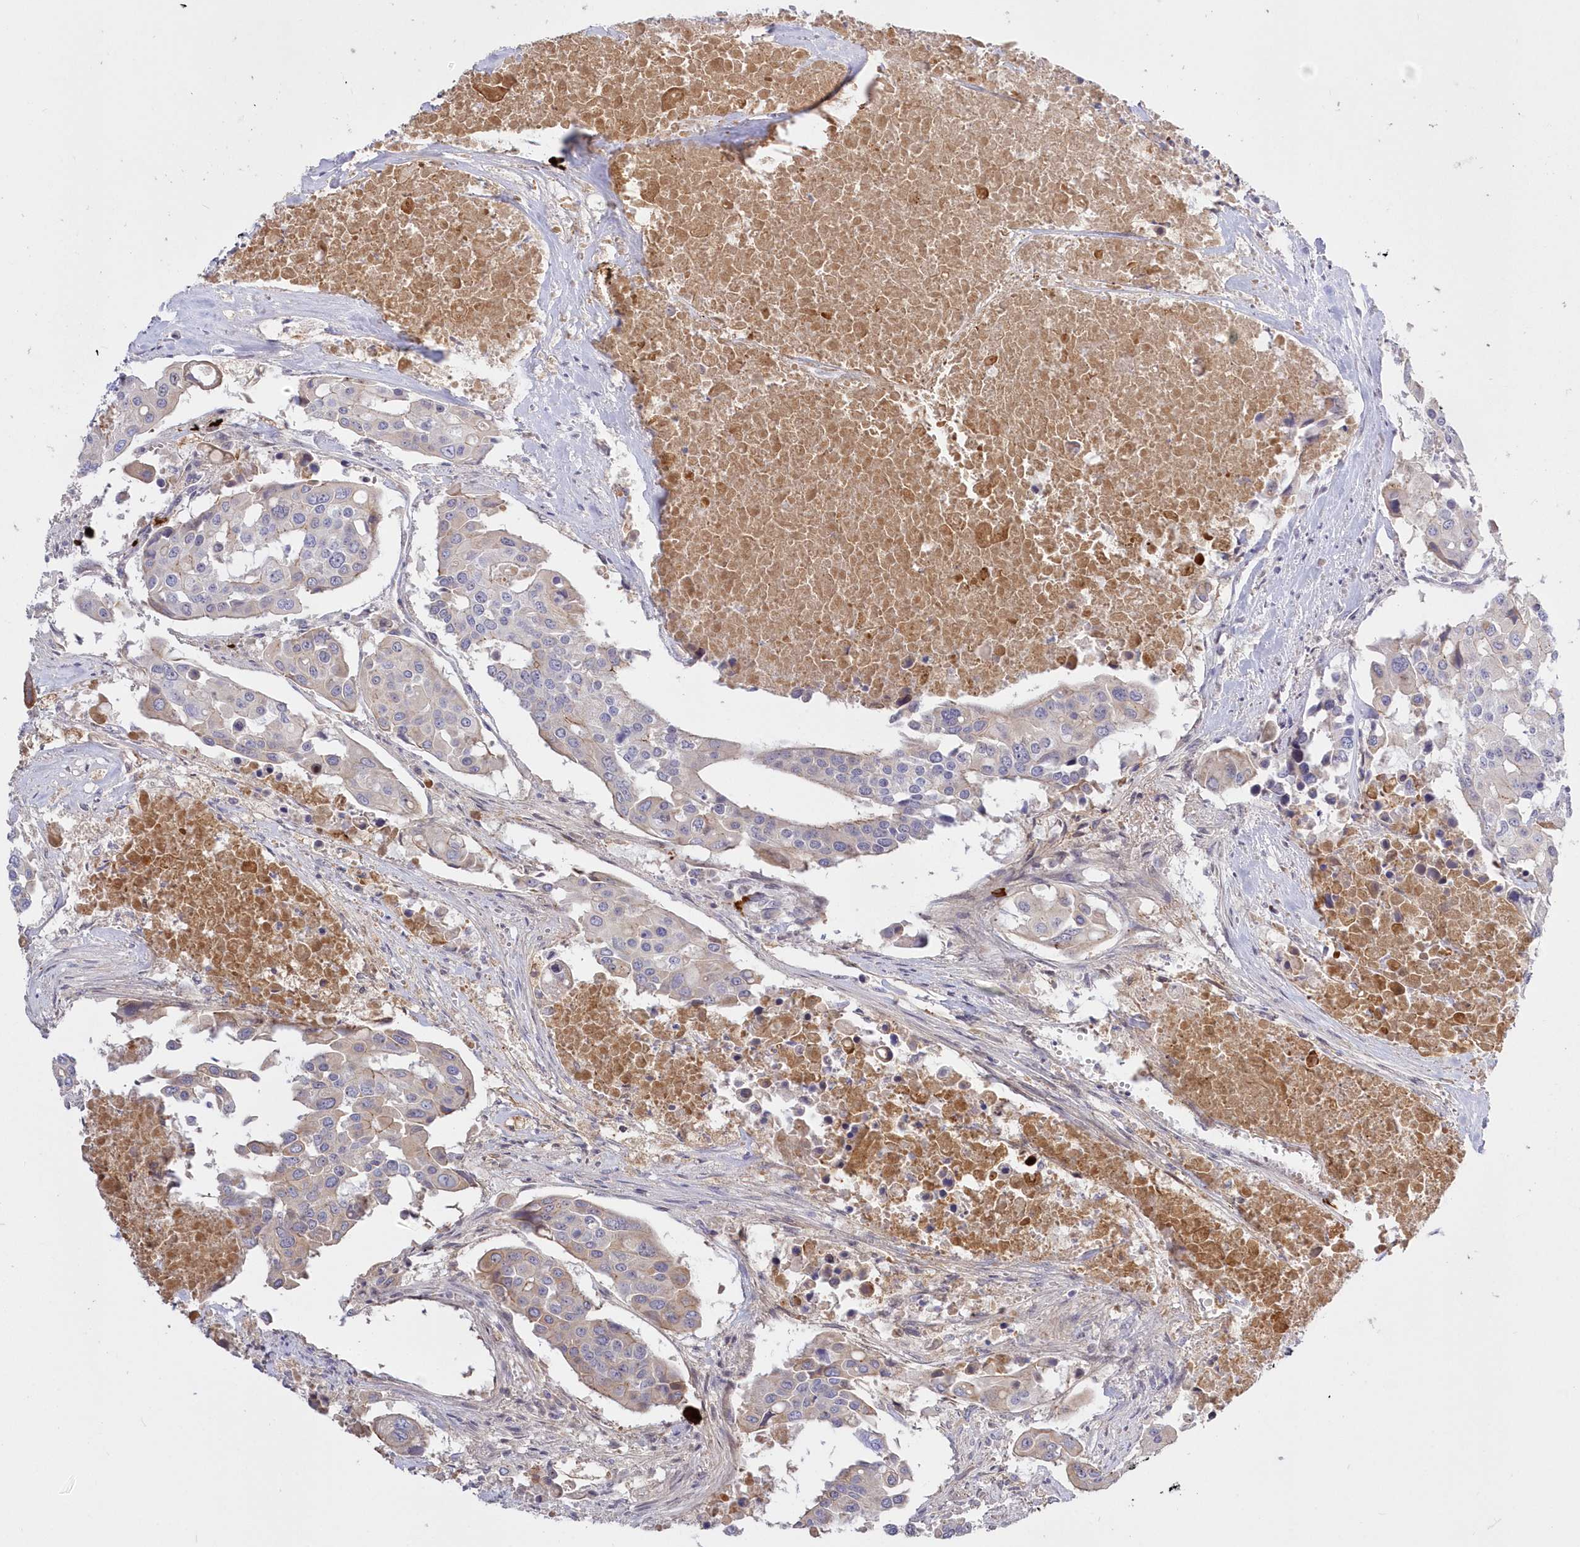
{"staining": {"intensity": "weak", "quantity": "<25%", "location": "cytoplasmic/membranous"}, "tissue": "colorectal cancer", "cell_type": "Tumor cells", "image_type": "cancer", "snomed": [{"axis": "morphology", "description": "Adenocarcinoma, NOS"}, {"axis": "topography", "description": "Colon"}], "caption": "This photomicrograph is of colorectal cancer stained with immunohistochemistry (IHC) to label a protein in brown with the nuclei are counter-stained blue. There is no expression in tumor cells.", "gene": "WBP1L", "patient": {"sex": "male", "age": 77}}